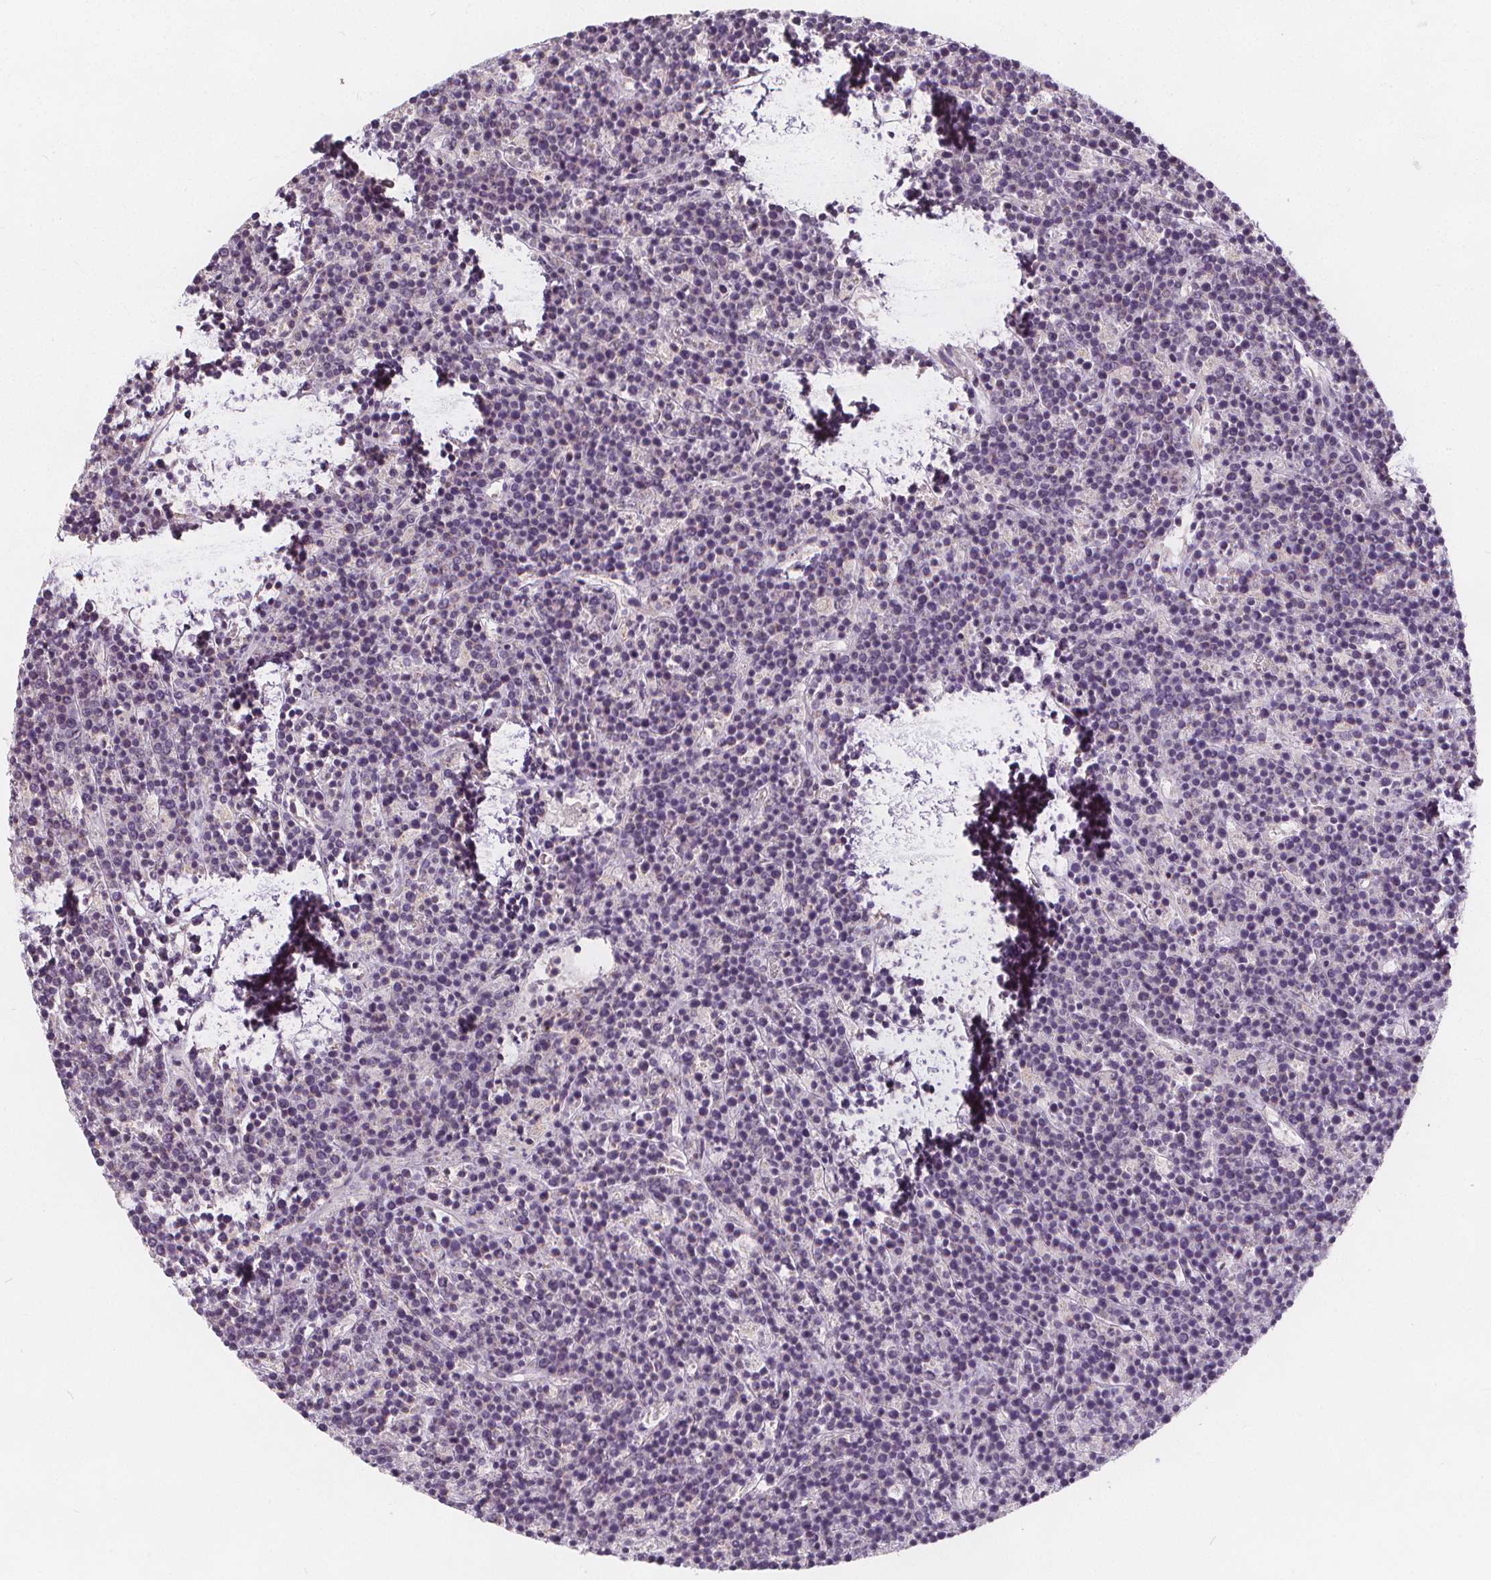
{"staining": {"intensity": "negative", "quantity": "none", "location": "none"}, "tissue": "lymphoma", "cell_type": "Tumor cells", "image_type": "cancer", "snomed": [{"axis": "morphology", "description": "Malignant lymphoma, non-Hodgkin's type, High grade"}, {"axis": "topography", "description": "Ovary"}], "caption": "Immunohistochemistry of lymphoma shows no staining in tumor cells.", "gene": "DRC3", "patient": {"sex": "female", "age": 56}}